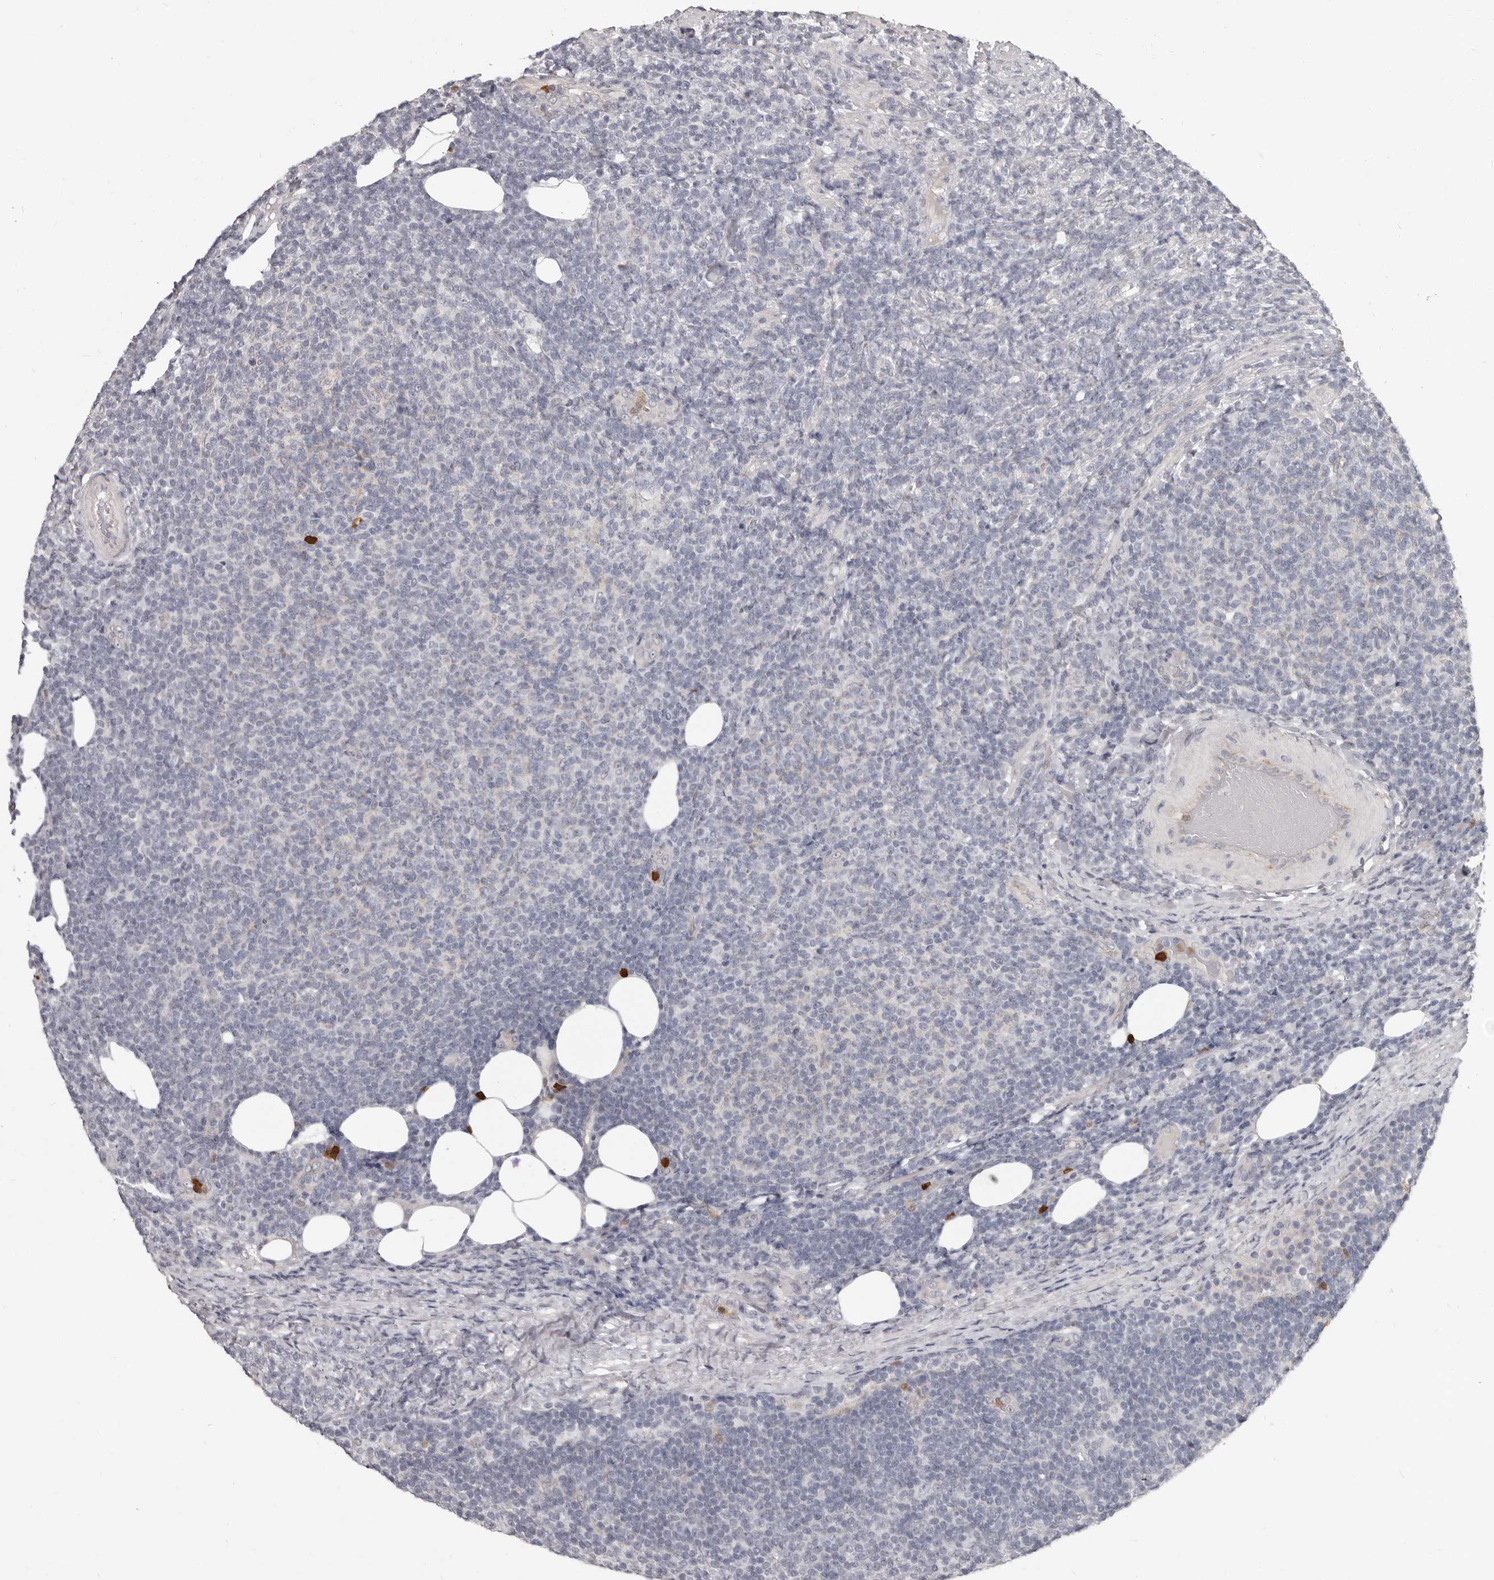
{"staining": {"intensity": "negative", "quantity": "none", "location": "none"}, "tissue": "lymphoma", "cell_type": "Tumor cells", "image_type": "cancer", "snomed": [{"axis": "morphology", "description": "Malignant lymphoma, non-Hodgkin's type, Low grade"}, {"axis": "topography", "description": "Lymph node"}], "caption": "DAB (3,3'-diaminobenzidine) immunohistochemical staining of lymphoma demonstrates no significant expression in tumor cells. (DAB IHC with hematoxylin counter stain).", "gene": "GPR157", "patient": {"sex": "male", "age": 66}}